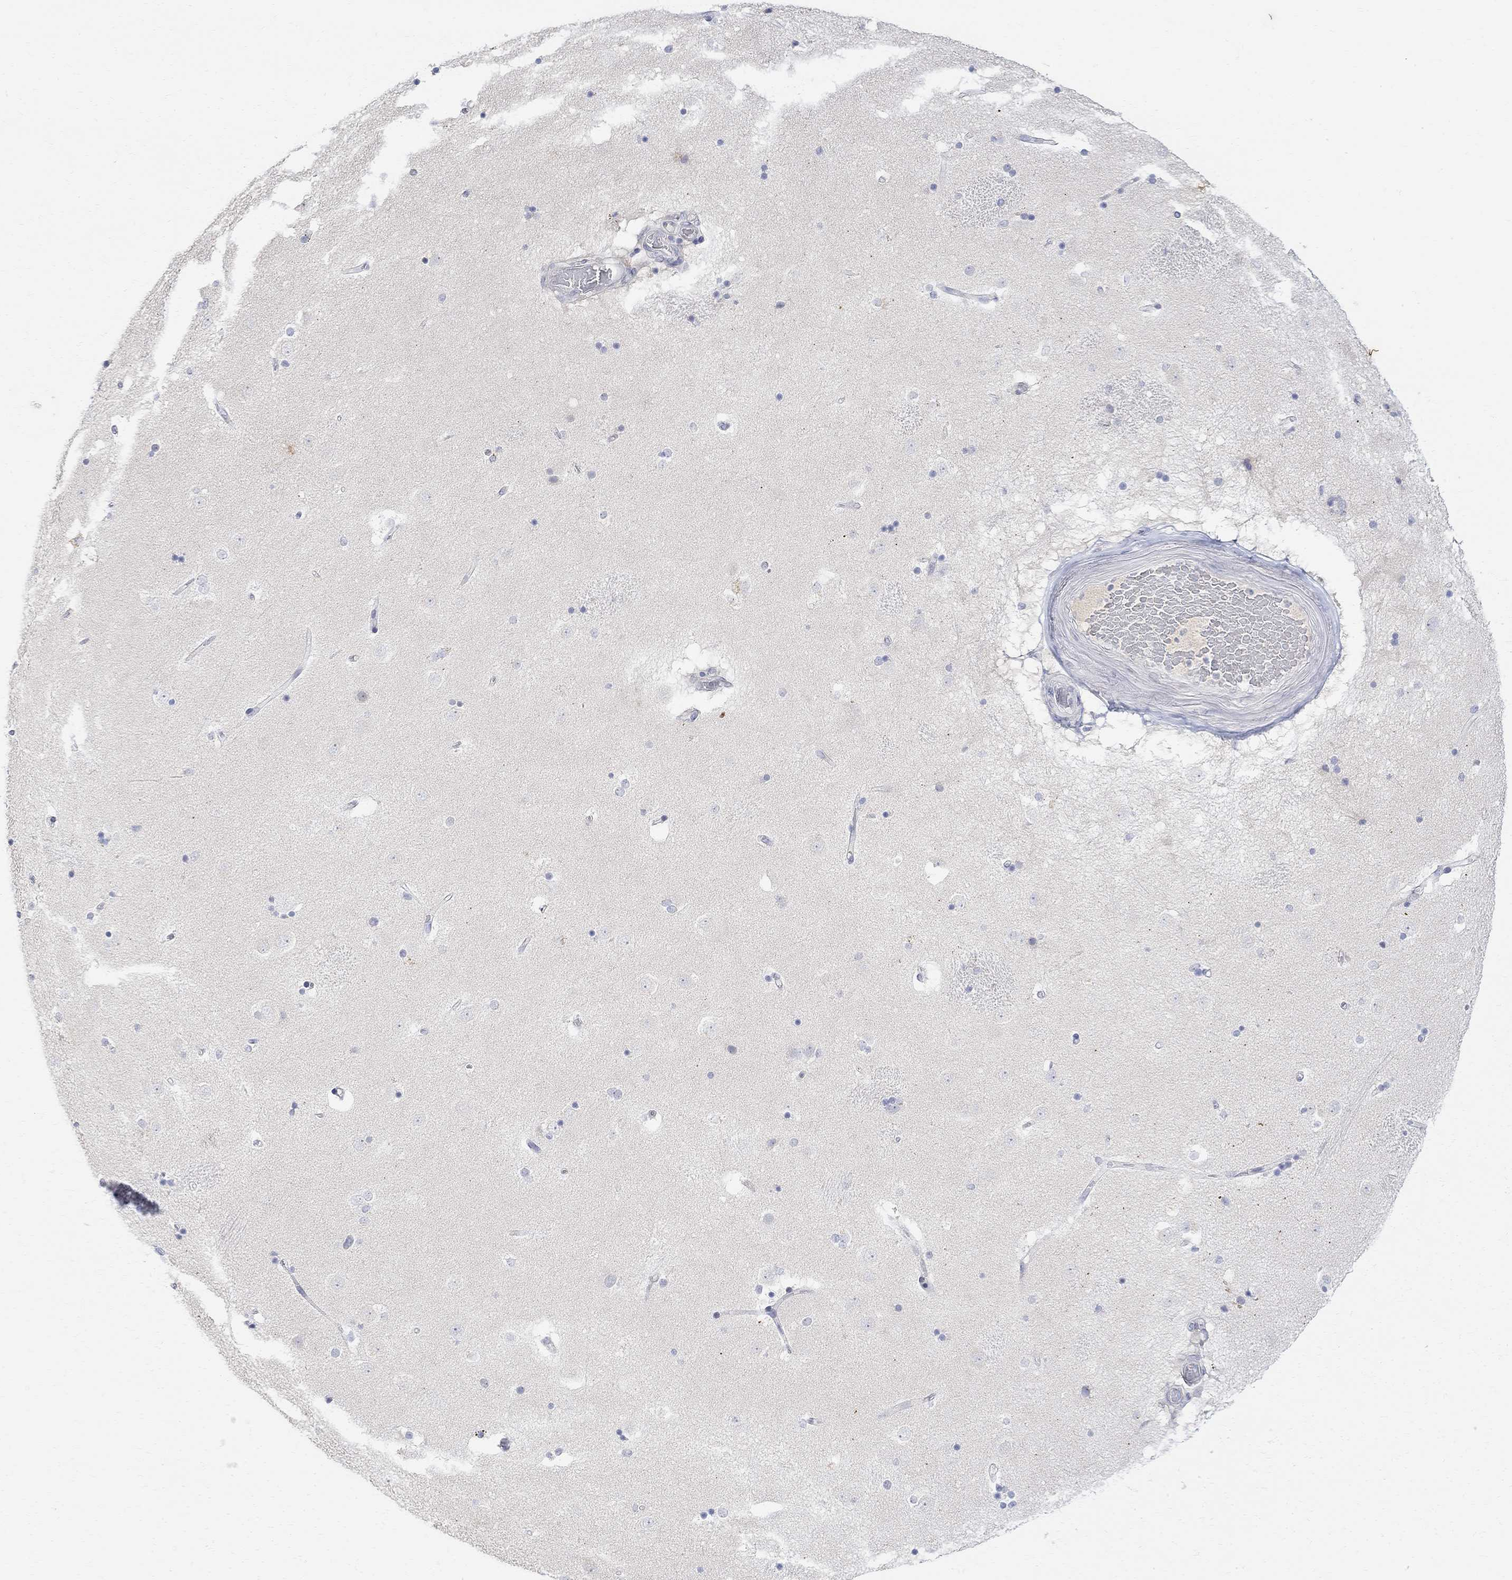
{"staining": {"intensity": "negative", "quantity": "none", "location": "none"}, "tissue": "caudate", "cell_type": "Glial cells", "image_type": "normal", "snomed": [{"axis": "morphology", "description": "Normal tissue, NOS"}, {"axis": "topography", "description": "Lateral ventricle wall"}], "caption": "Immunohistochemistry micrograph of benign caudate: caudate stained with DAB demonstrates no significant protein positivity in glial cells. (Brightfield microscopy of DAB (3,3'-diaminobenzidine) IHC at high magnification).", "gene": "FNDC5", "patient": {"sex": "male", "age": 51}}